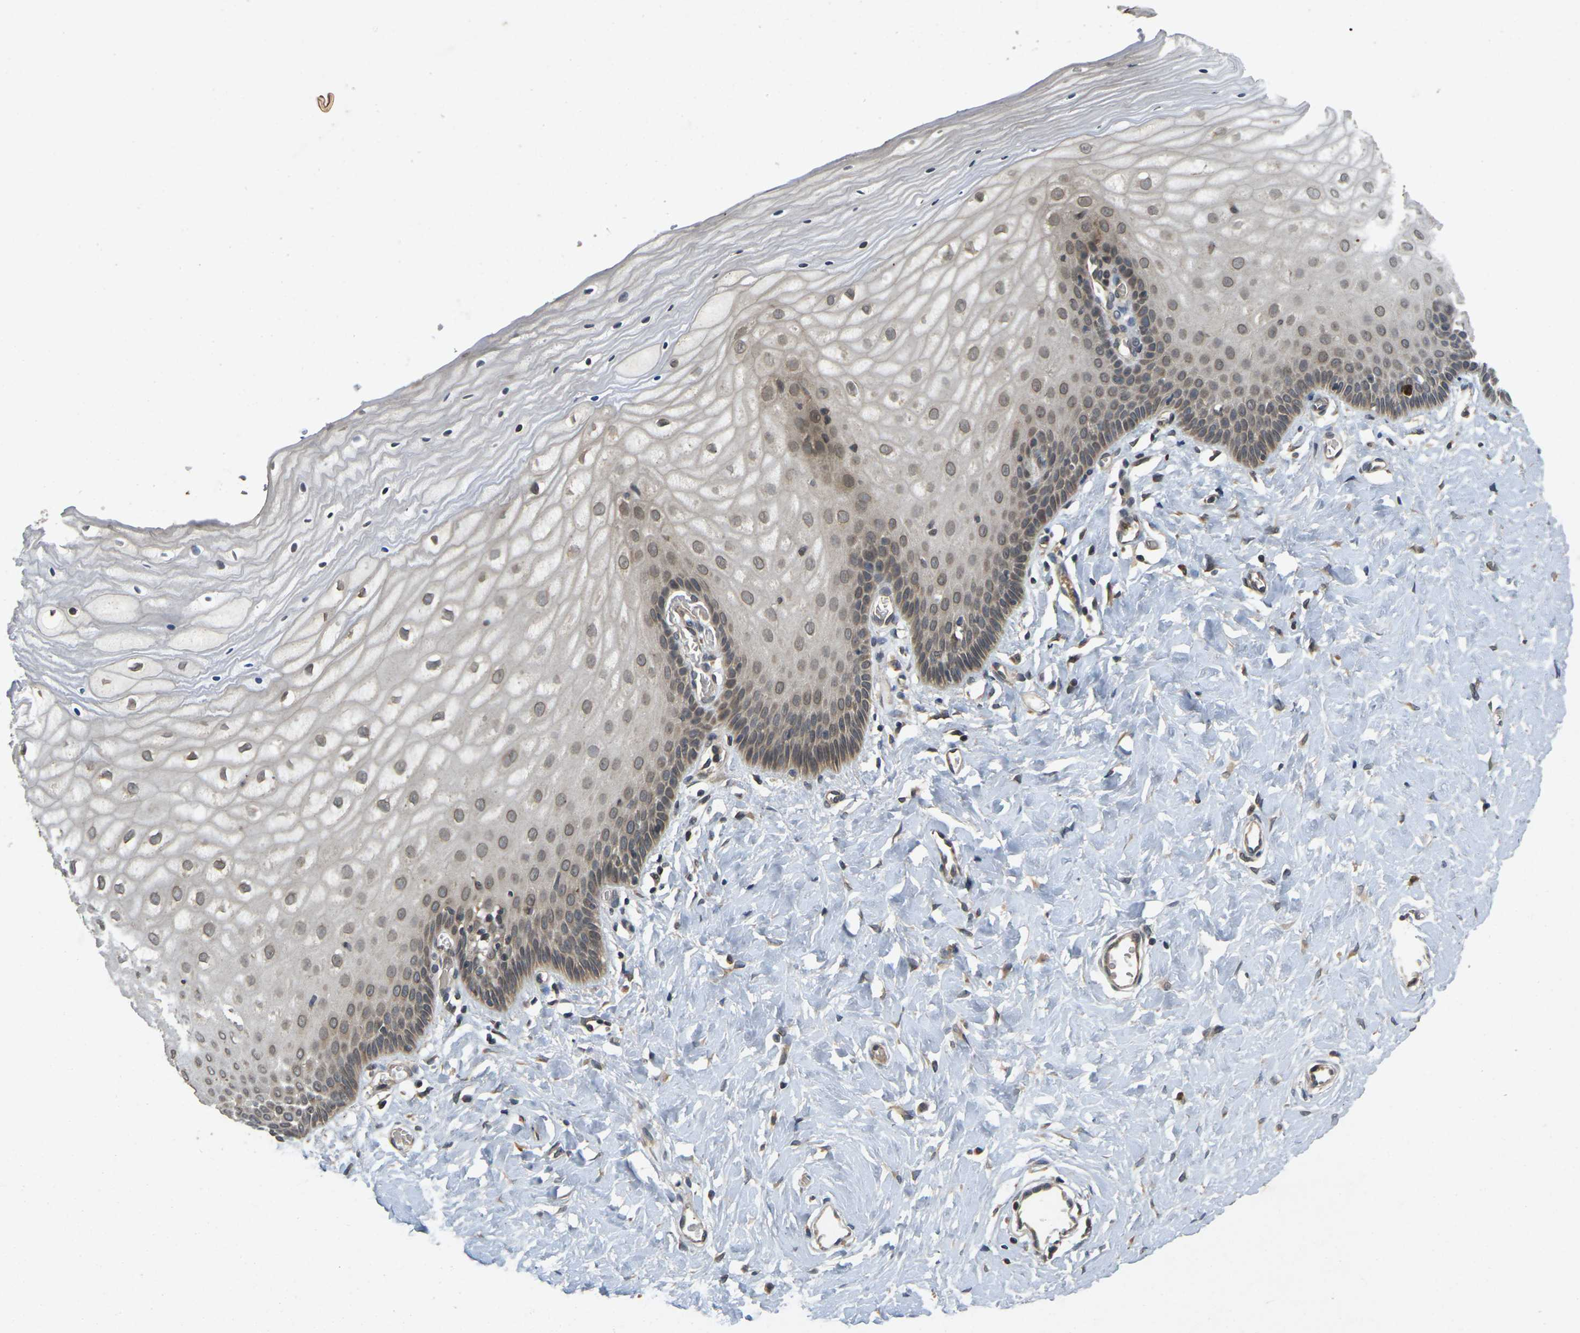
{"staining": {"intensity": "moderate", "quantity": ">75%", "location": "cytoplasmic/membranous,nuclear"}, "tissue": "cervix", "cell_type": "Glandular cells", "image_type": "normal", "snomed": [{"axis": "morphology", "description": "Normal tissue, NOS"}, {"axis": "topography", "description": "Cervix"}], "caption": "Immunohistochemistry image of benign human cervix stained for a protein (brown), which reveals medium levels of moderate cytoplasmic/membranous,nuclear staining in approximately >75% of glandular cells.", "gene": "ERN1", "patient": {"sex": "female", "age": 55}}